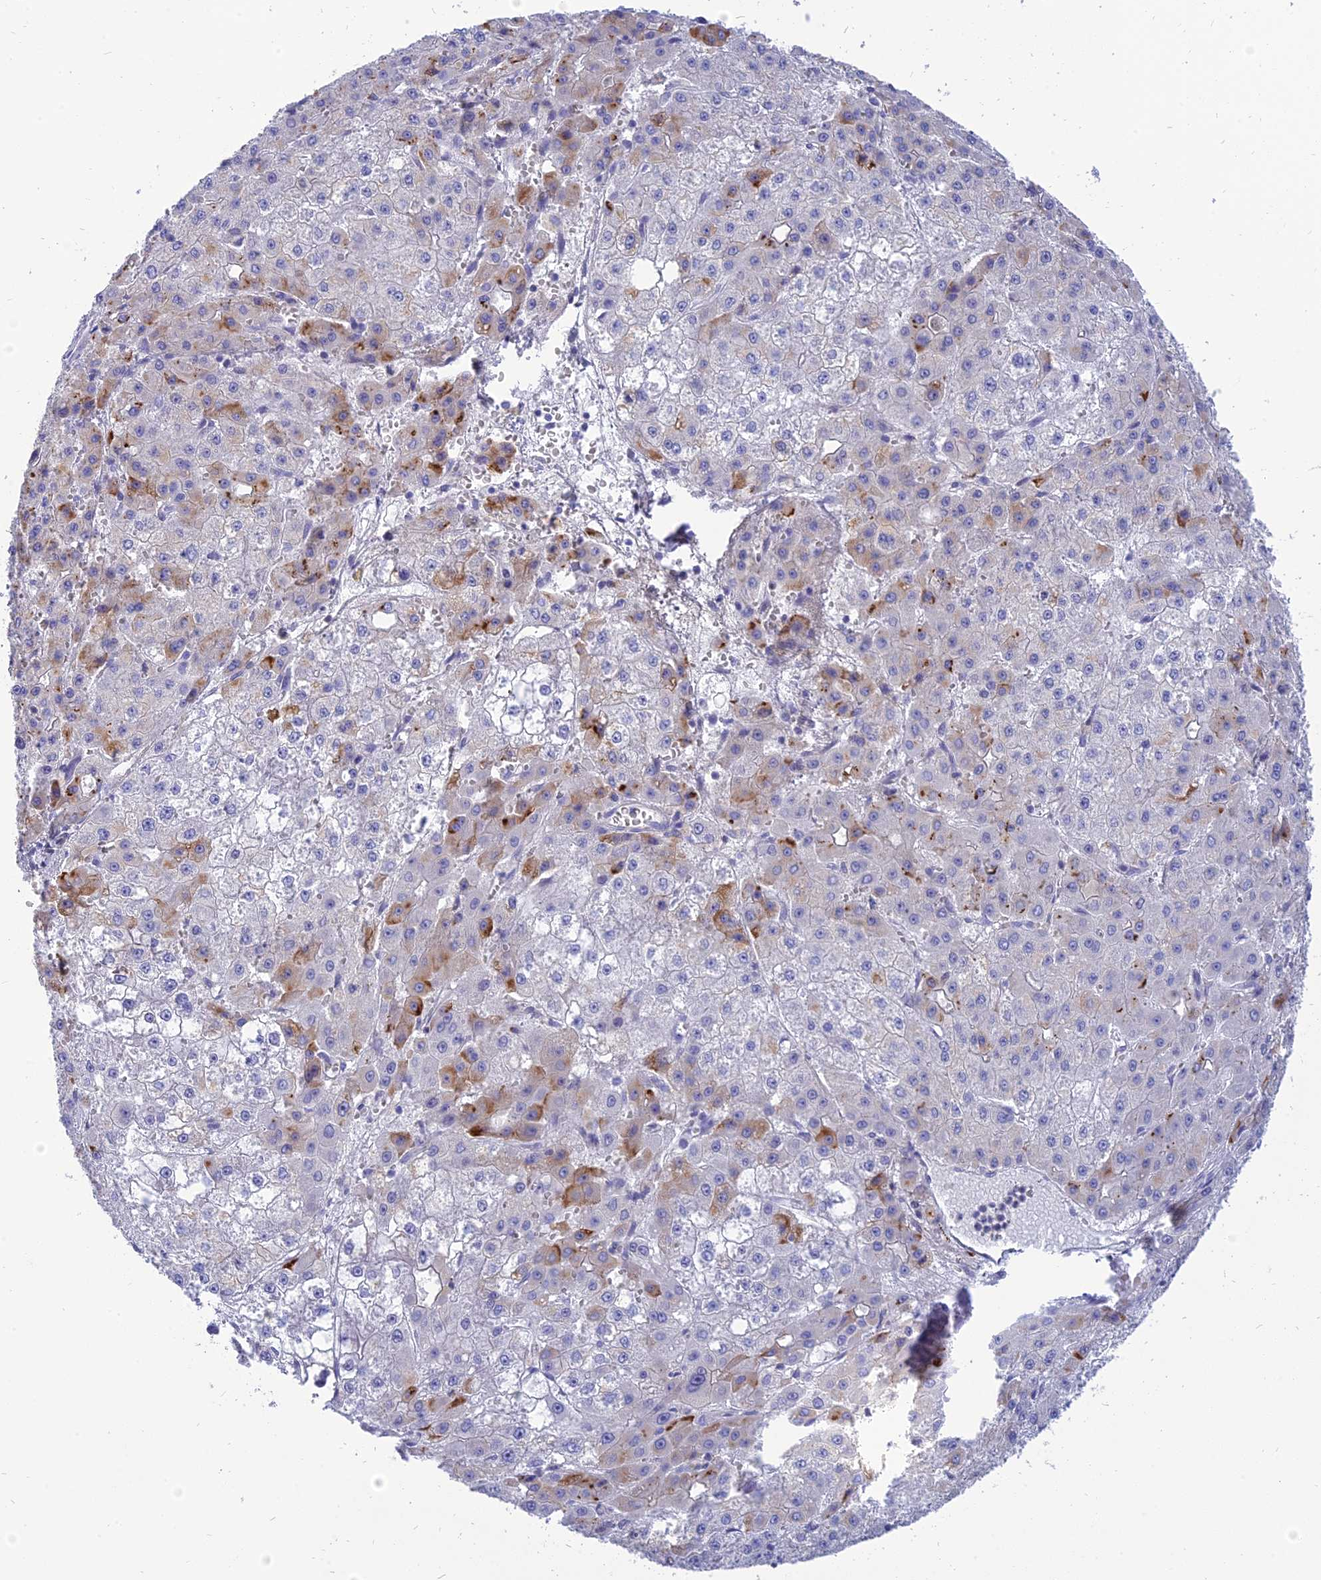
{"staining": {"intensity": "moderate", "quantity": "<25%", "location": "cytoplasmic/membranous"}, "tissue": "liver cancer", "cell_type": "Tumor cells", "image_type": "cancer", "snomed": [{"axis": "morphology", "description": "Carcinoma, Hepatocellular, NOS"}, {"axis": "topography", "description": "Liver"}], "caption": "This is an image of IHC staining of liver cancer (hepatocellular carcinoma), which shows moderate staining in the cytoplasmic/membranous of tumor cells.", "gene": "MBD3L1", "patient": {"sex": "male", "age": 47}}